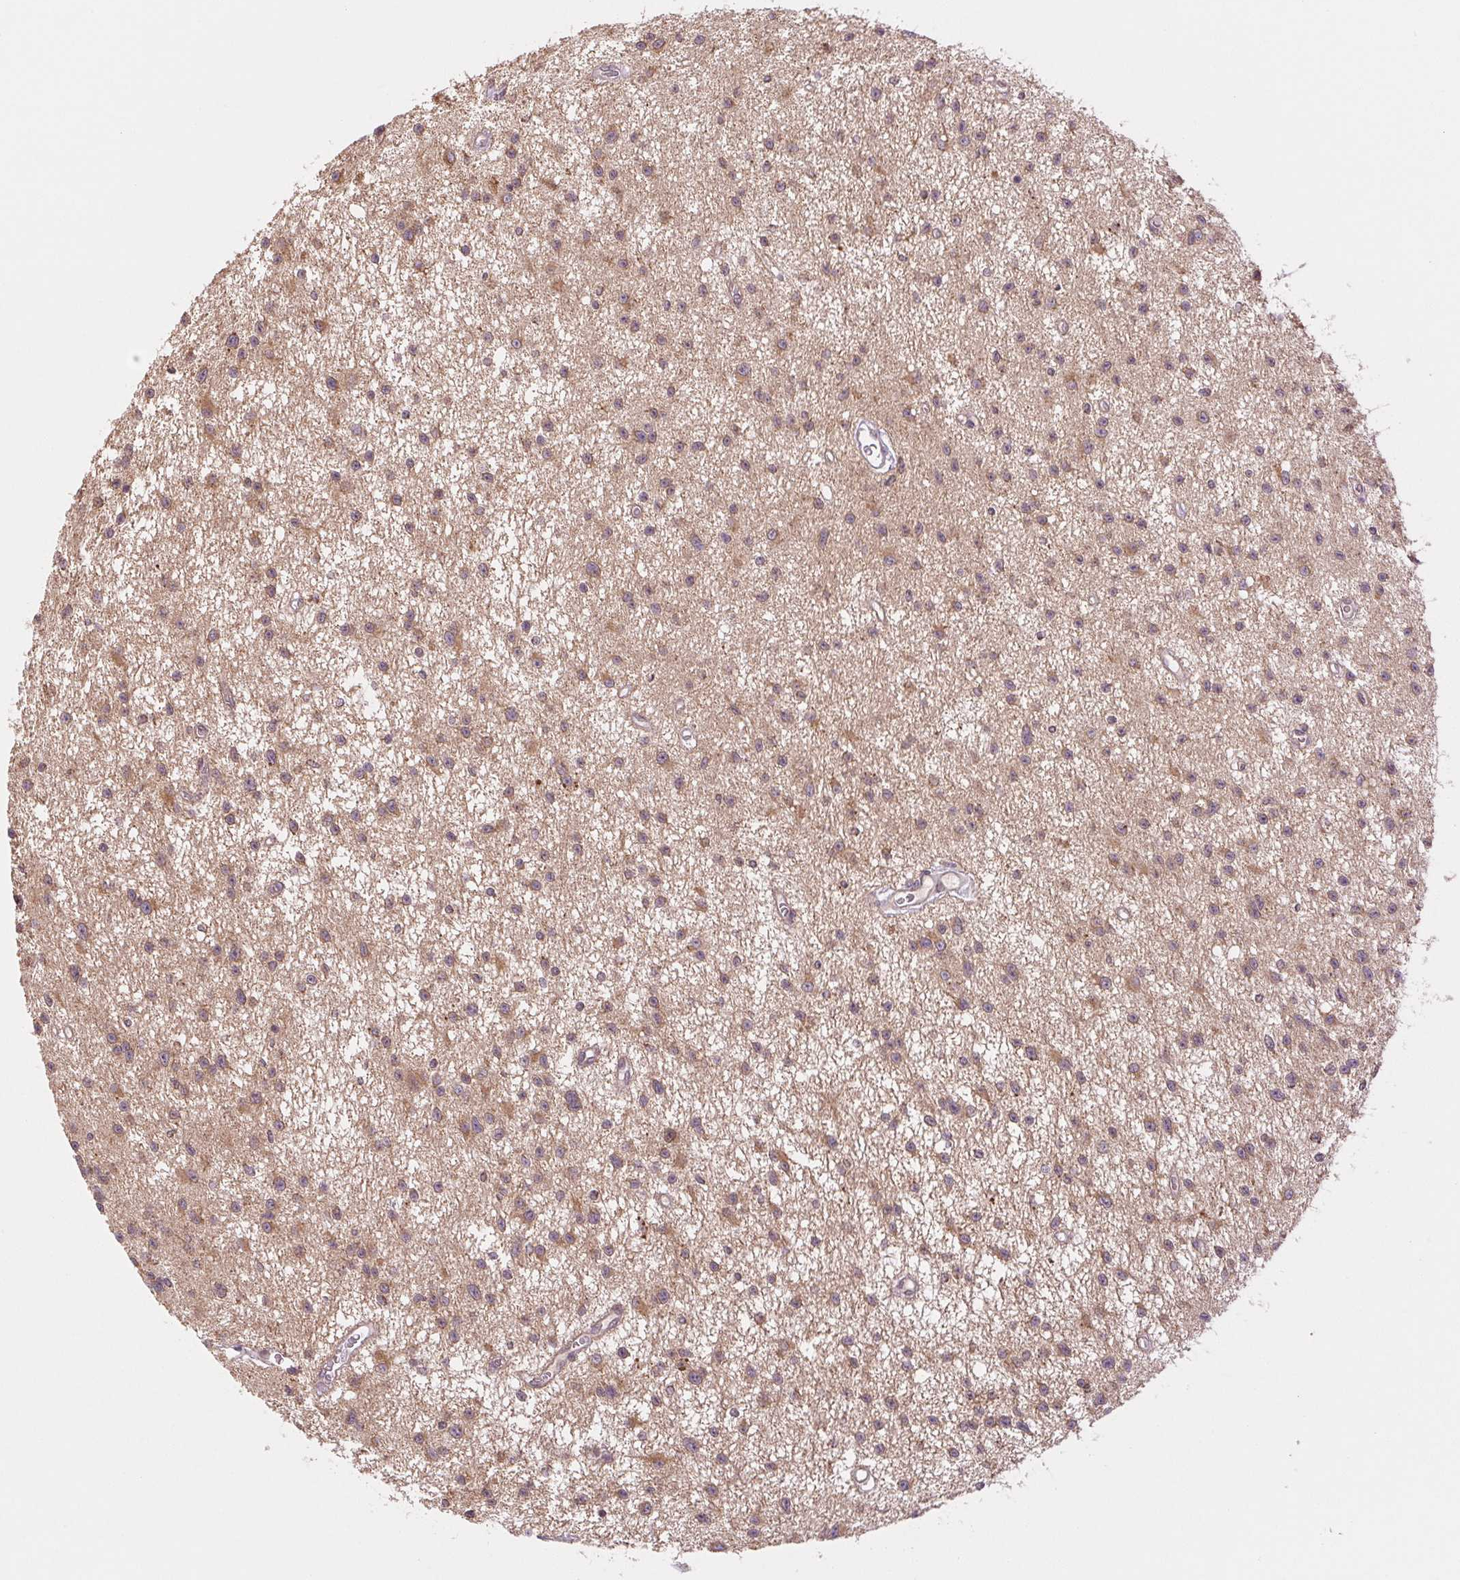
{"staining": {"intensity": "moderate", "quantity": ">75%", "location": "cytoplasmic/membranous"}, "tissue": "glioma", "cell_type": "Tumor cells", "image_type": "cancer", "snomed": [{"axis": "morphology", "description": "Glioma, malignant, Low grade"}, {"axis": "topography", "description": "Brain"}], "caption": "Immunohistochemical staining of human low-grade glioma (malignant) demonstrates medium levels of moderate cytoplasmic/membranous staining in approximately >75% of tumor cells.", "gene": "MAP3K5", "patient": {"sex": "male", "age": 43}}